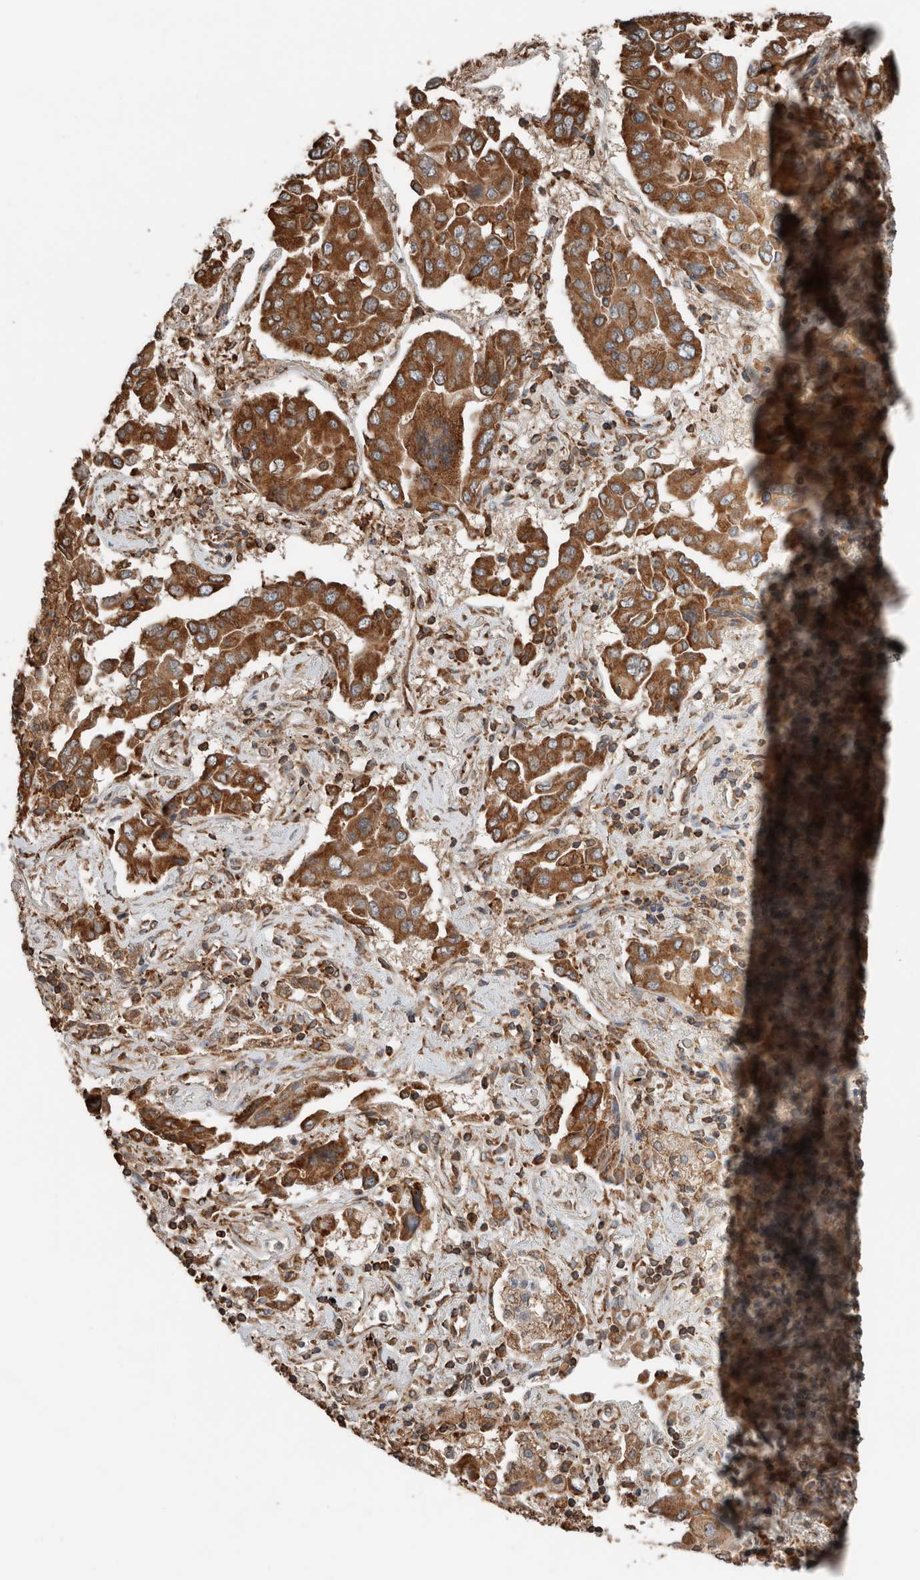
{"staining": {"intensity": "strong", "quantity": ">75%", "location": "cytoplasmic/membranous"}, "tissue": "lung cancer", "cell_type": "Tumor cells", "image_type": "cancer", "snomed": [{"axis": "morphology", "description": "Adenocarcinoma, NOS"}, {"axis": "topography", "description": "Lung"}], "caption": "Protein expression analysis of human lung cancer (adenocarcinoma) reveals strong cytoplasmic/membranous expression in about >75% of tumor cells.", "gene": "ERAP2", "patient": {"sex": "female", "age": 65}}